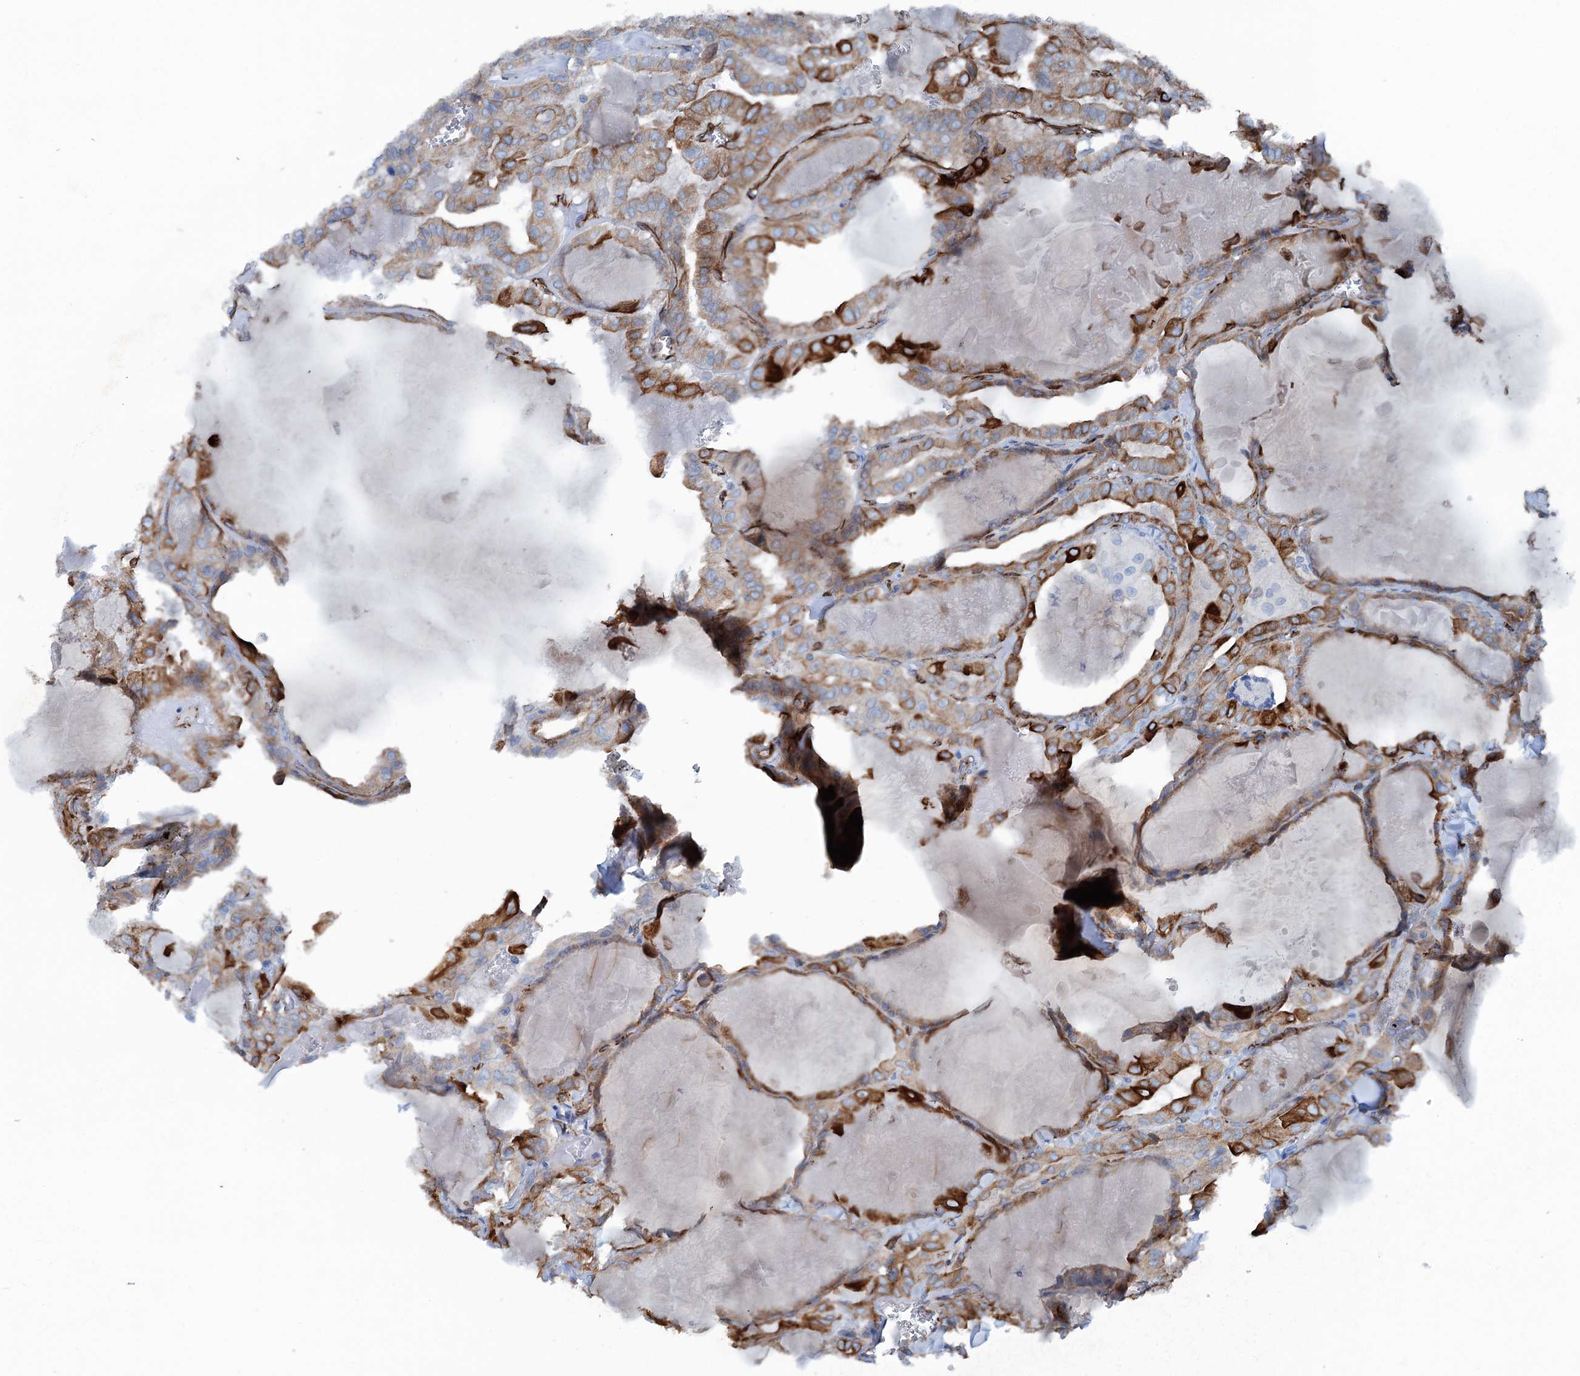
{"staining": {"intensity": "moderate", "quantity": ">75%", "location": "cytoplasmic/membranous"}, "tissue": "thyroid cancer", "cell_type": "Tumor cells", "image_type": "cancer", "snomed": [{"axis": "morphology", "description": "Papillary adenocarcinoma, NOS"}, {"axis": "topography", "description": "Thyroid gland"}], "caption": "Immunohistochemical staining of human papillary adenocarcinoma (thyroid) demonstrates moderate cytoplasmic/membranous protein expression in approximately >75% of tumor cells.", "gene": "CALCOCO1", "patient": {"sex": "male", "age": 52}}